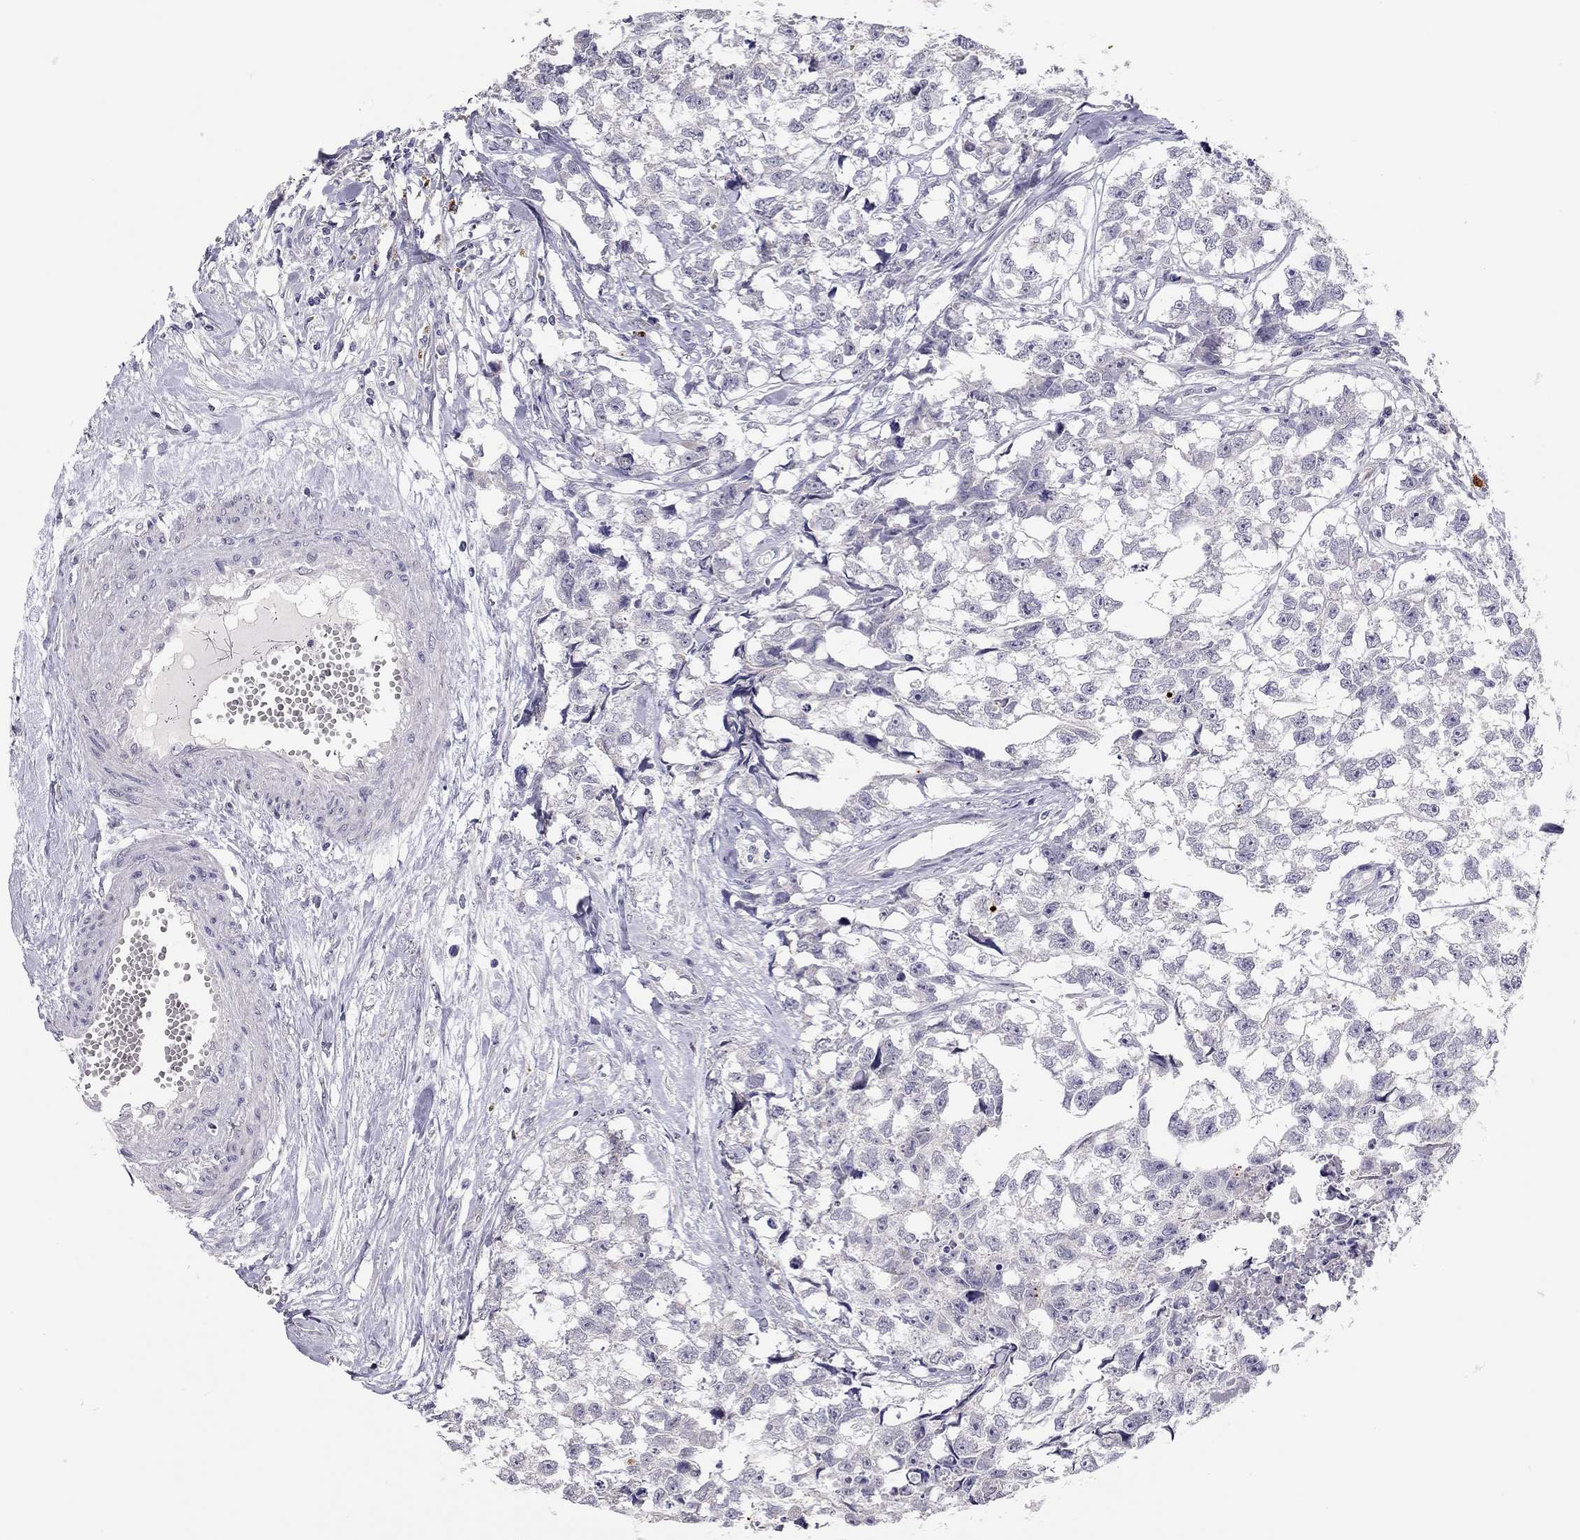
{"staining": {"intensity": "negative", "quantity": "none", "location": "none"}, "tissue": "testis cancer", "cell_type": "Tumor cells", "image_type": "cancer", "snomed": [{"axis": "morphology", "description": "Carcinoma, Embryonal, NOS"}, {"axis": "morphology", "description": "Teratoma, malignant, NOS"}, {"axis": "topography", "description": "Testis"}], "caption": "Immunohistochemical staining of testis cancer (teratoma (malignant)) displays no significant expression in tumor cells.", "gene": "SCARB1", "patient": {"sex": "male", "age": 44}}